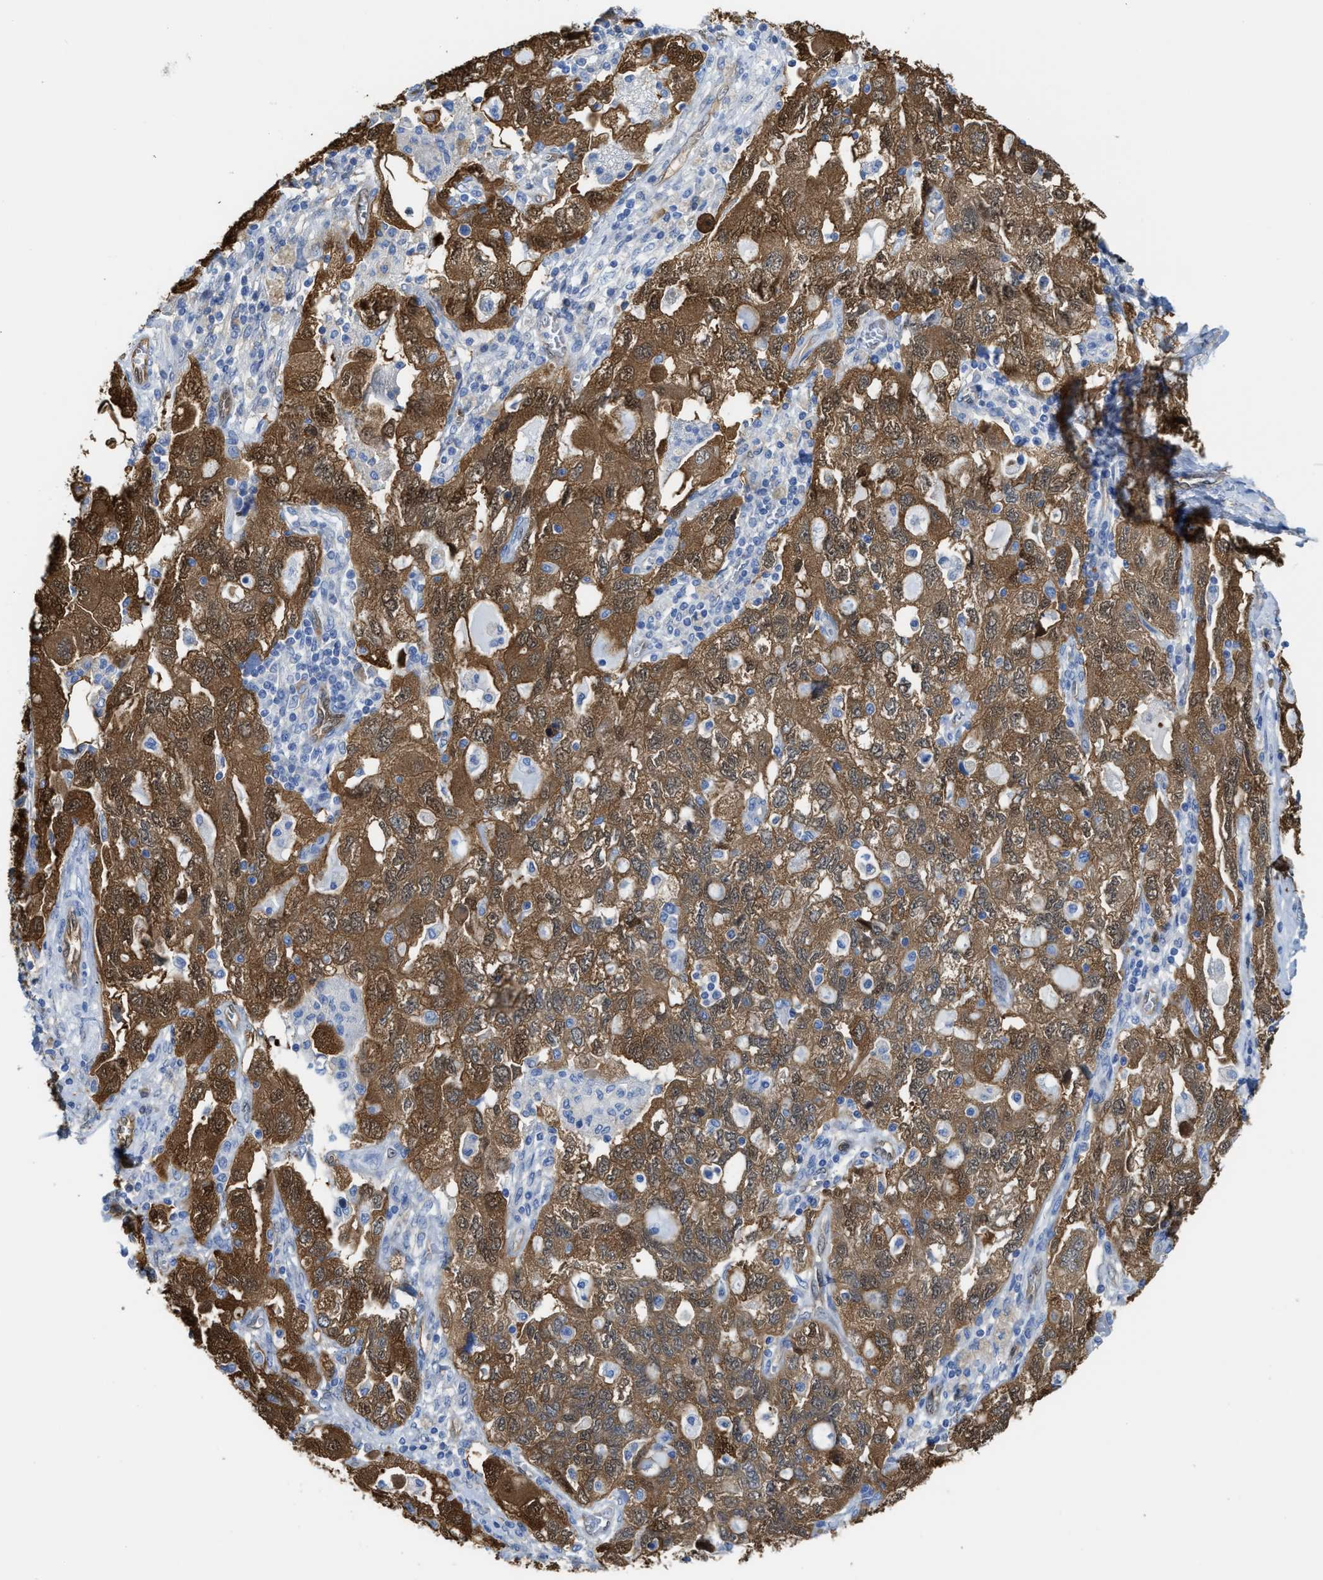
{"staining": {"intensity": "moderate", "quantity": ">75%", "location": "cytoplasmic/membranous,nuclear"}, "tissue": "ovarian cancer", "cell_type": "Tumor cells", "image_type": "cancer", "snomed": [{"axis": "morphology", "description": "Carcinoma, NOS"}, {"axis": "morphology", "description": "Cystadenocarcinoma, serous, NOS"}, {"axis": "topography", "description": "Ovary"}], "caption": "Ovarian cancer (carcinoma) stained with DAB (3,3'-diaminobenzidine) immunohistochemistry exhibits medium levels of moderate cytoplasmic/membranous and nuclear expression in about >75% of tumor cells.", "gene": "ASS1", "patient": {"sex": "female", "age": 69}}